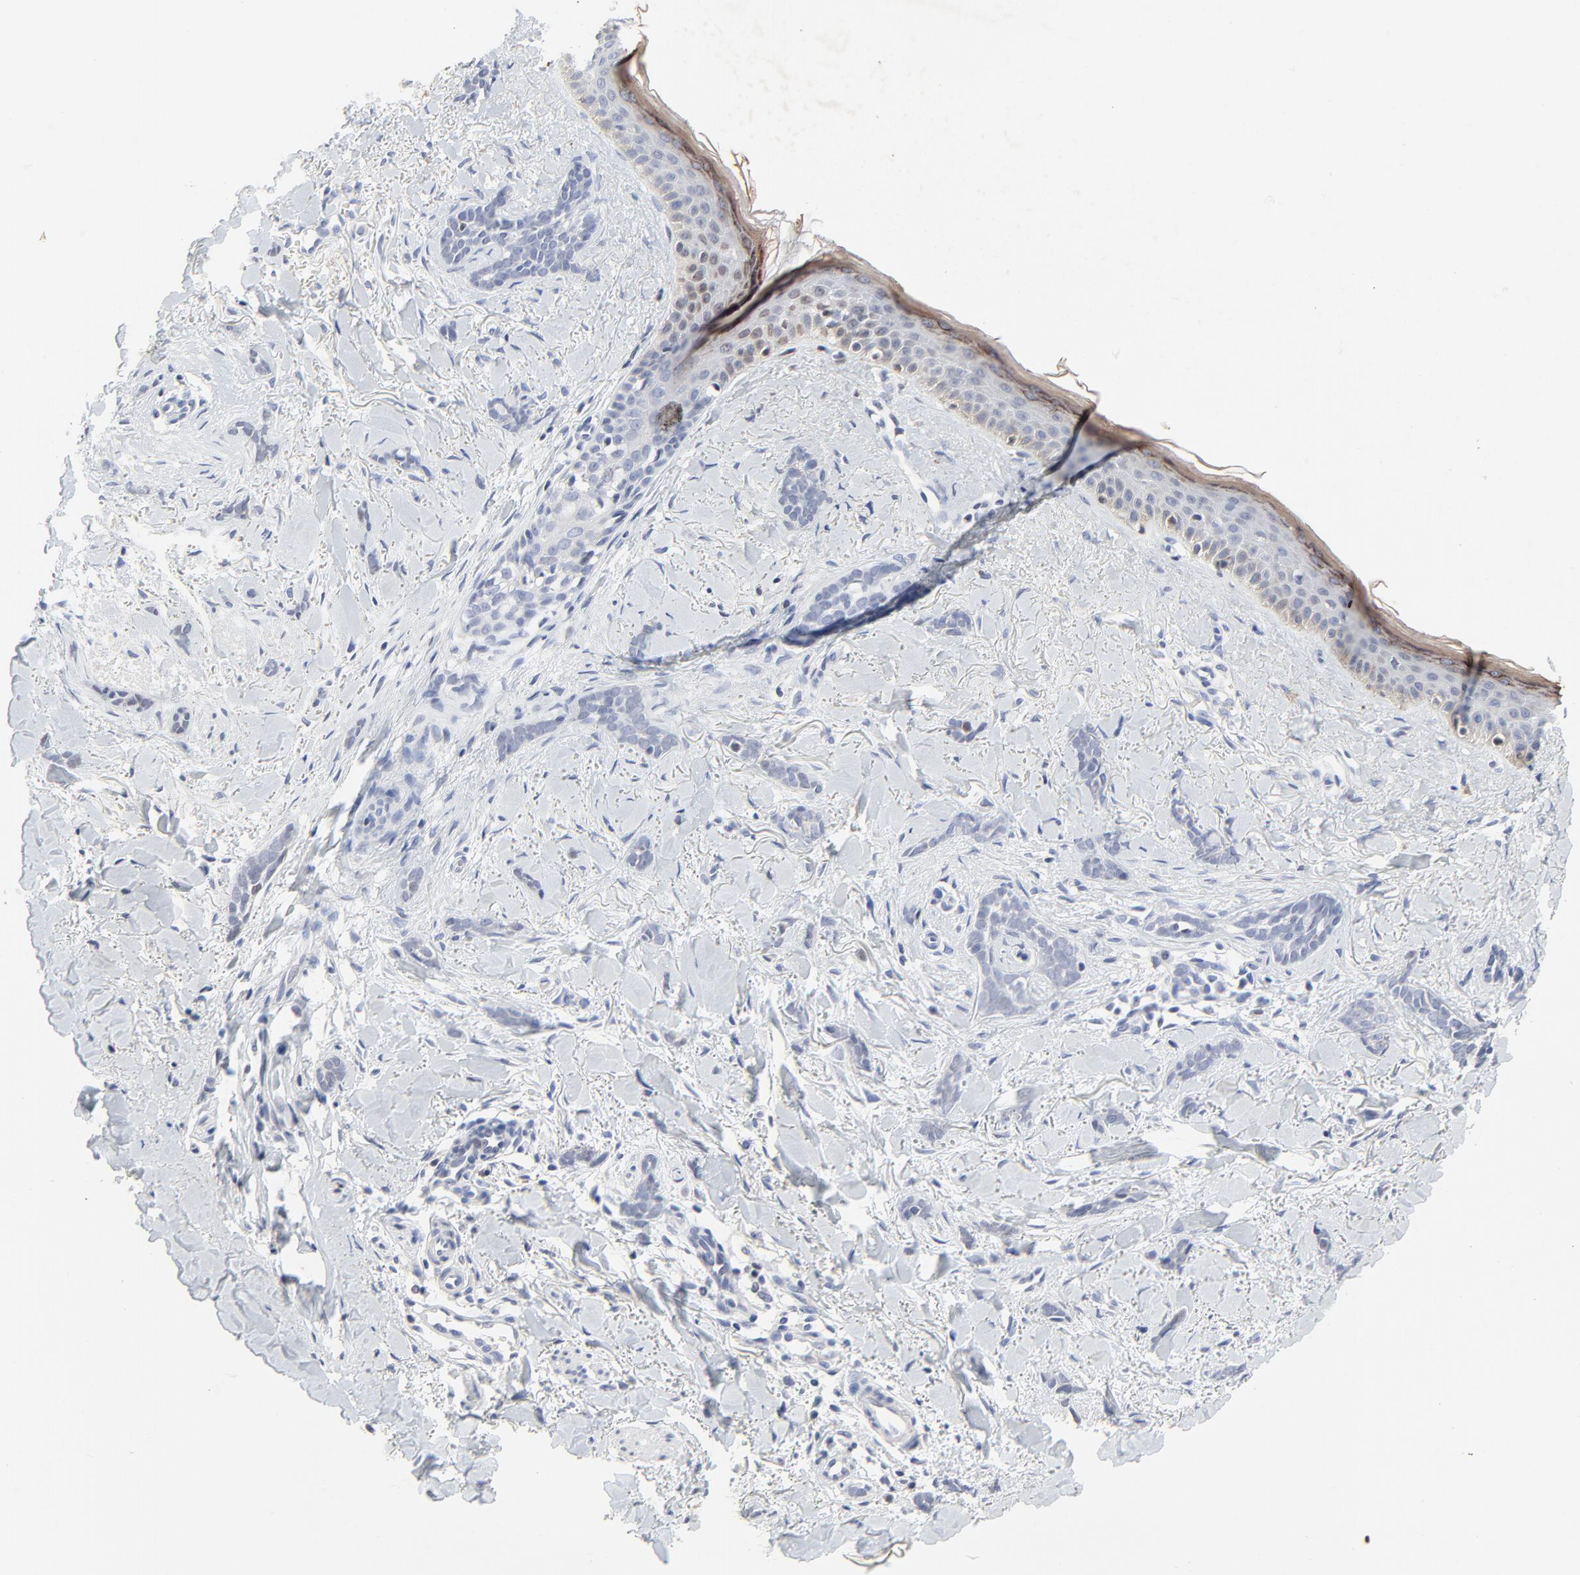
{"staining": {"intensity": "negative", "quantity": "none", "location": "none"}, "tissue": "skin cancer", "cell_type": "Tumor cells", "image_type": "cancer", "snomed": [{"axis": "morphology", "description": "Basal cell carcinoma"}, {"axis": "topography", "description": "Skin"}], "caption": "Immunohistochemistry (IHC) of human basal cell carcinoma (skin) demonstrates no staining in tumor cells.", "gene": "LNX1", "patient": {"sex": "female", "age": 37}}